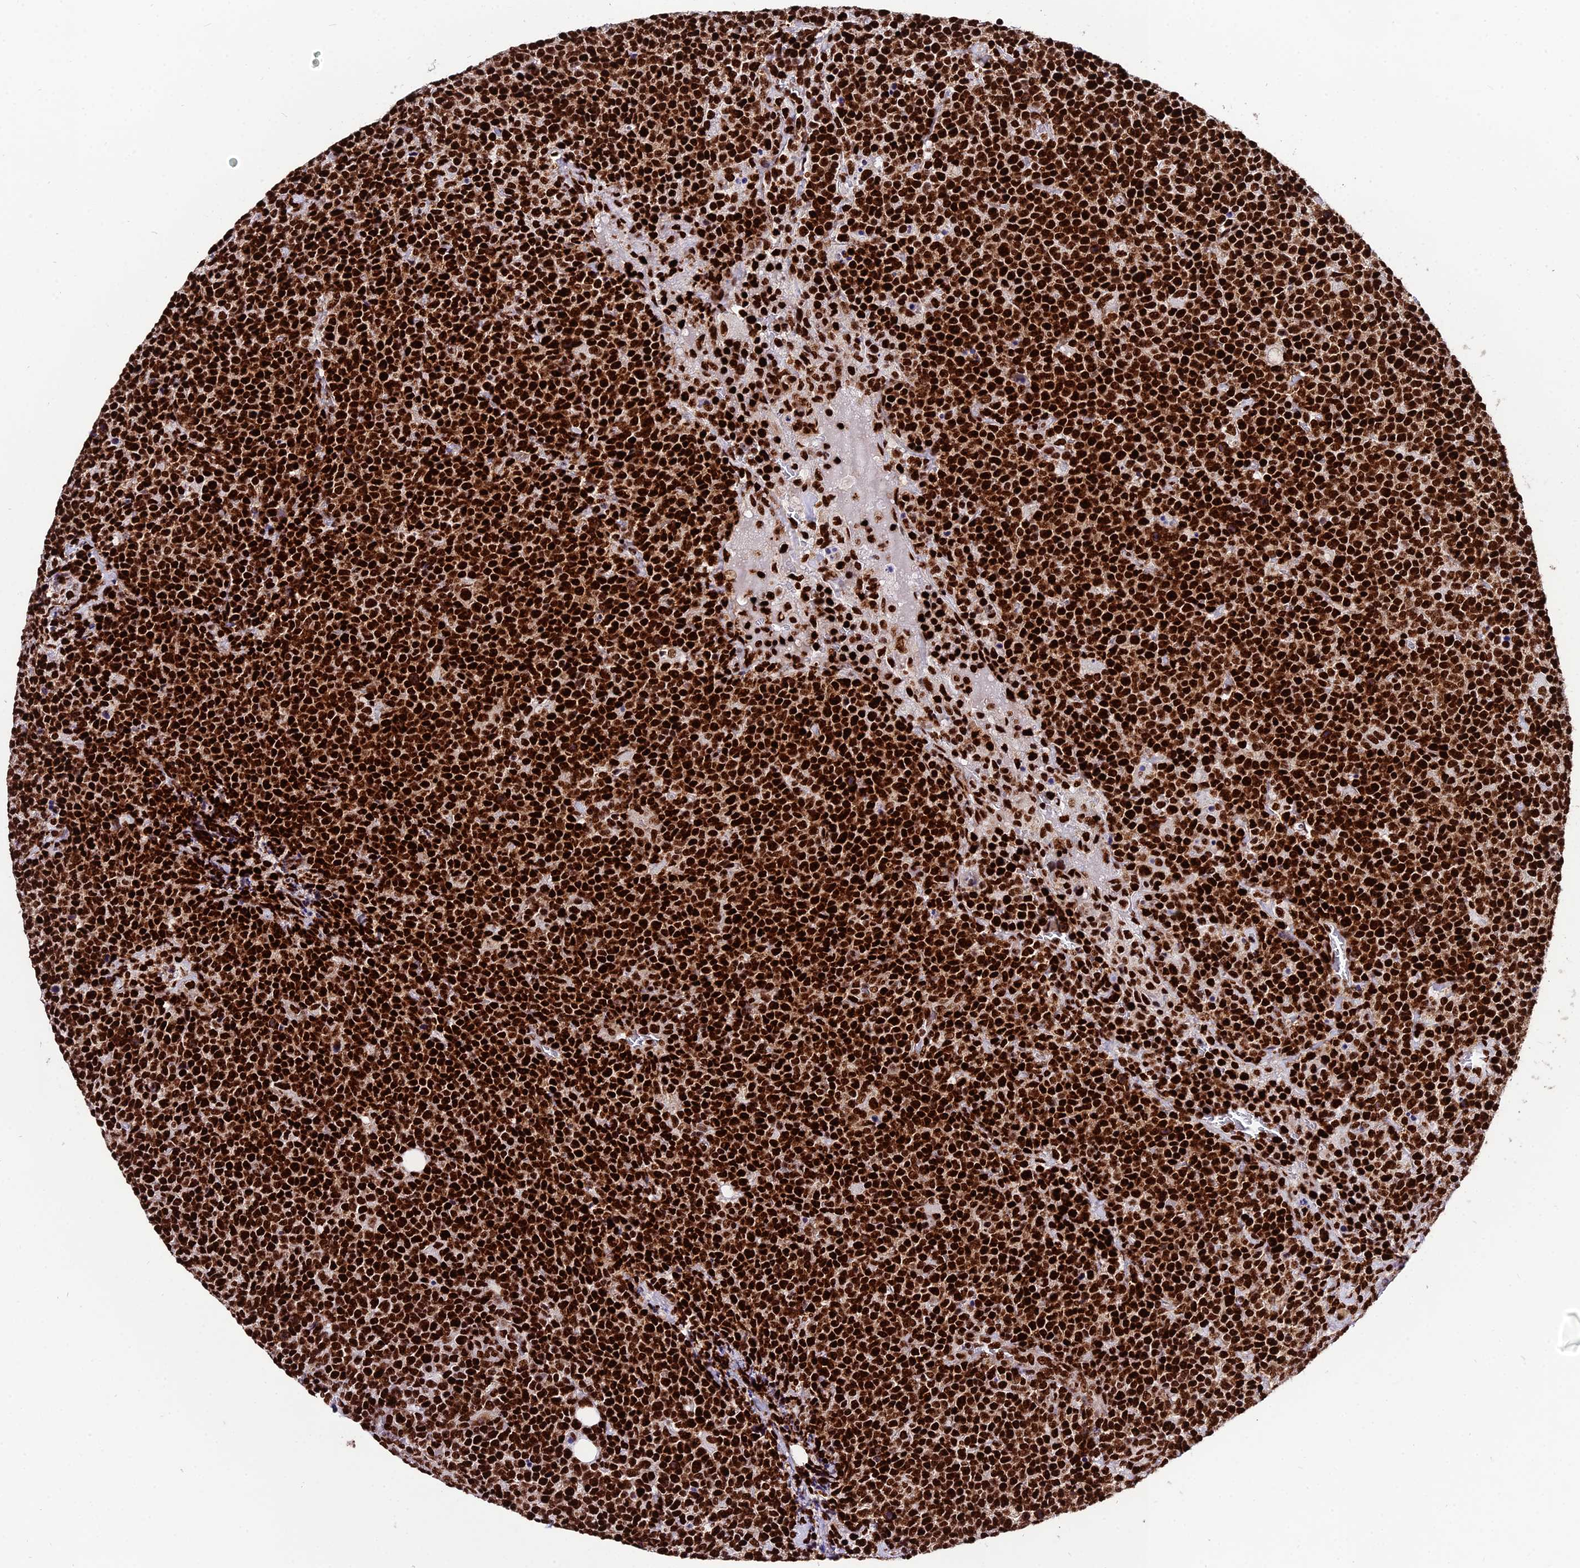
{"staining": {"intensity": "strong", "quantity": ">75%", "location": "nuclear"}, "tissue": "lymphoma", "cell_type": "Tumor cells", "image_type": "cancer", "snomed": [{"axis": "morphology", "description": "Malignant lymphoma, non-Hodgkin's type, High grade"}, {"axis": "topography", "description": "Lymph node"}], "caption": "Tumor cells exhibit strong nuclear expression in approximately >75% of cells in lymphoma.", "gene": "HNRNPH1", "patient": {"sex": "male", "age": 61}}